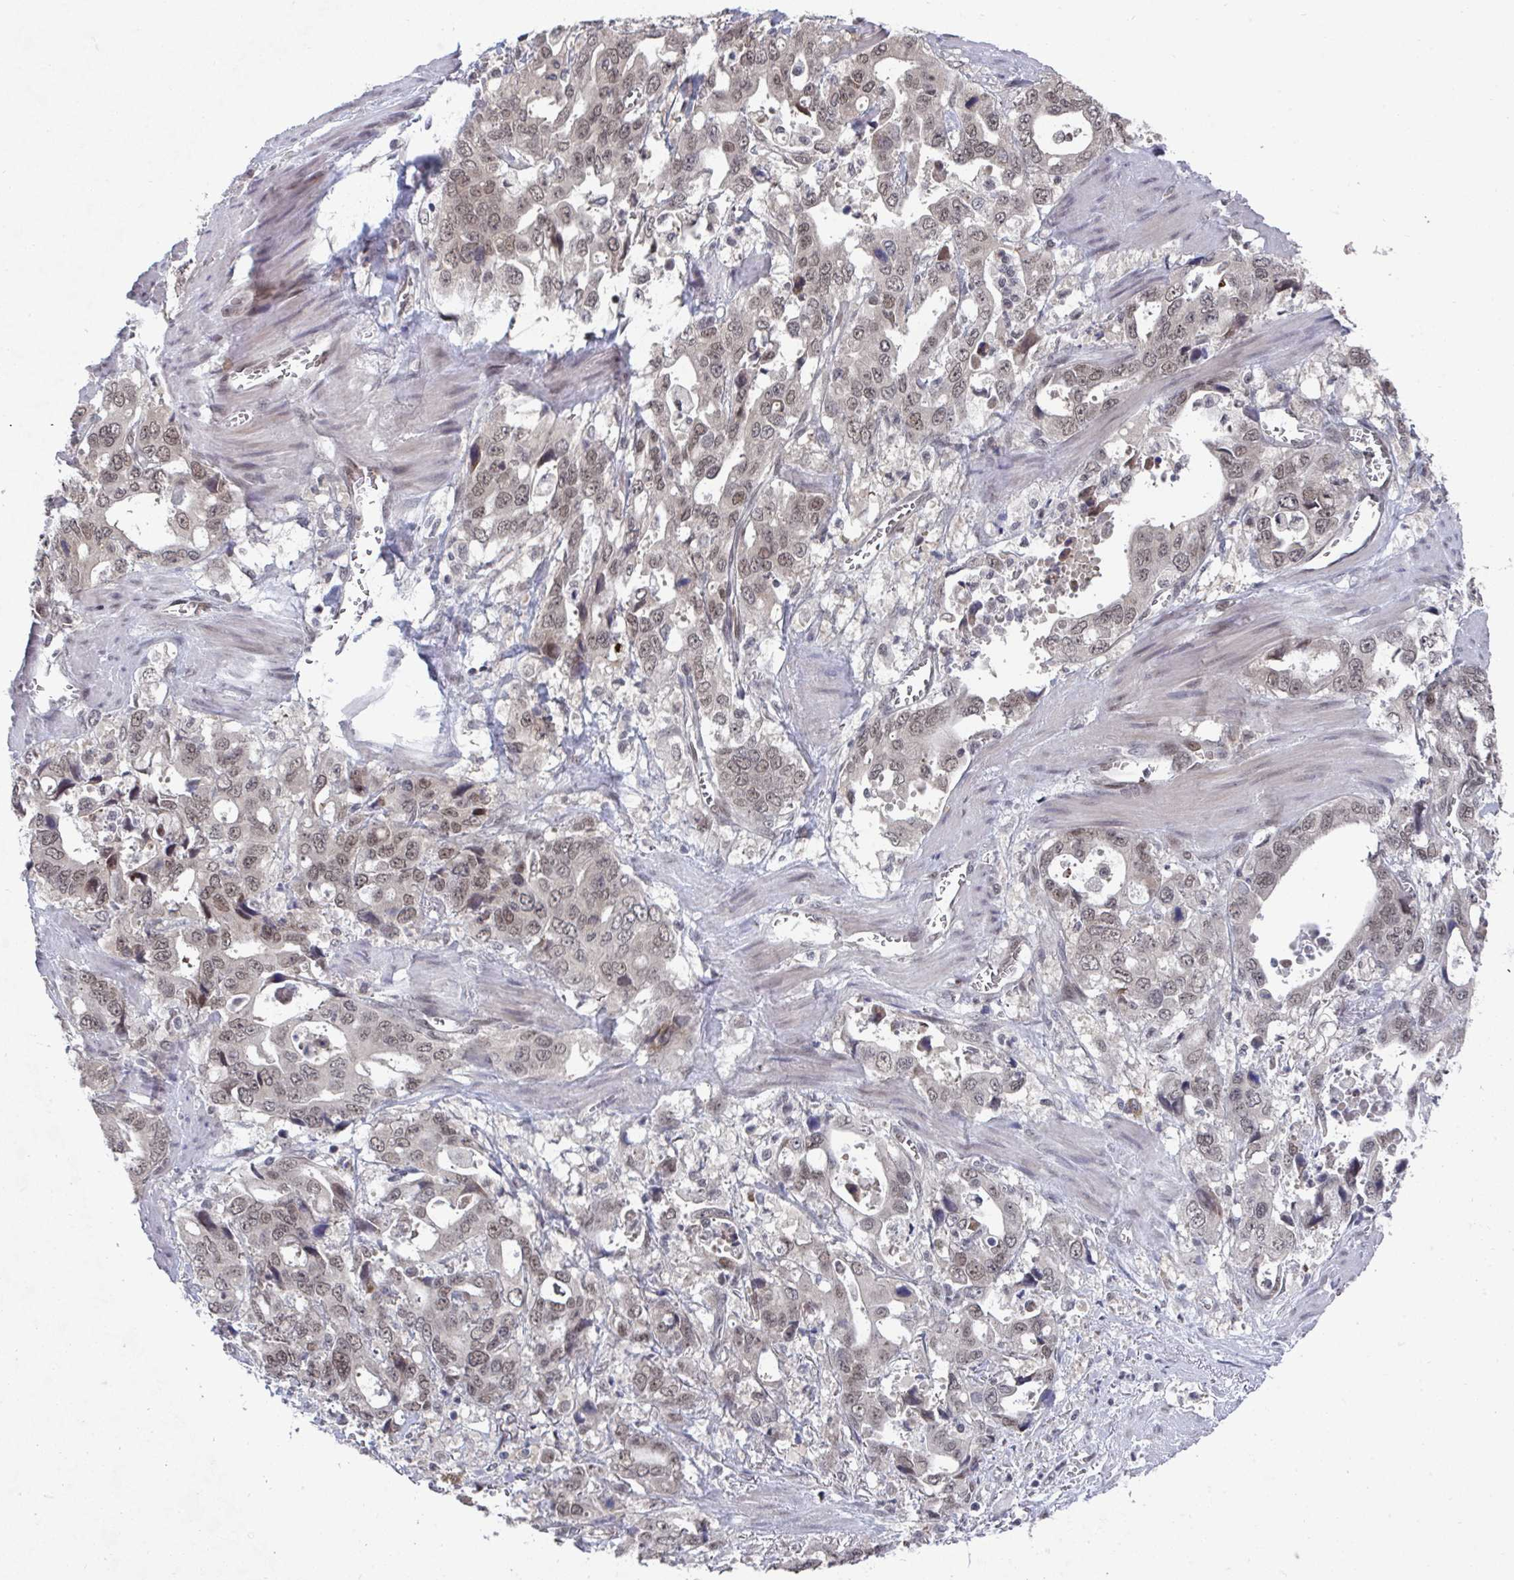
{"staining": {"intensity": "weak", "quantity": ">75%", "location": "nuclear"}, "tissue": "stomach cancer", "cell_type": "Tumor cells", "image_type": "cancer", "snomed": [{"axis": "morphology", "description": "Adenocarcinoma, NOS"}, {"axis": "topography", "description": "Stomach, upper"}], "caption": "The photomicrograph shows staining of stomach cancer (adenocarcinoma), revealing weak nuclear protein expression (brown color) within tumor cells.", "gene": "JMJD1C", "patient": {"sex": "male", "age": 74}}